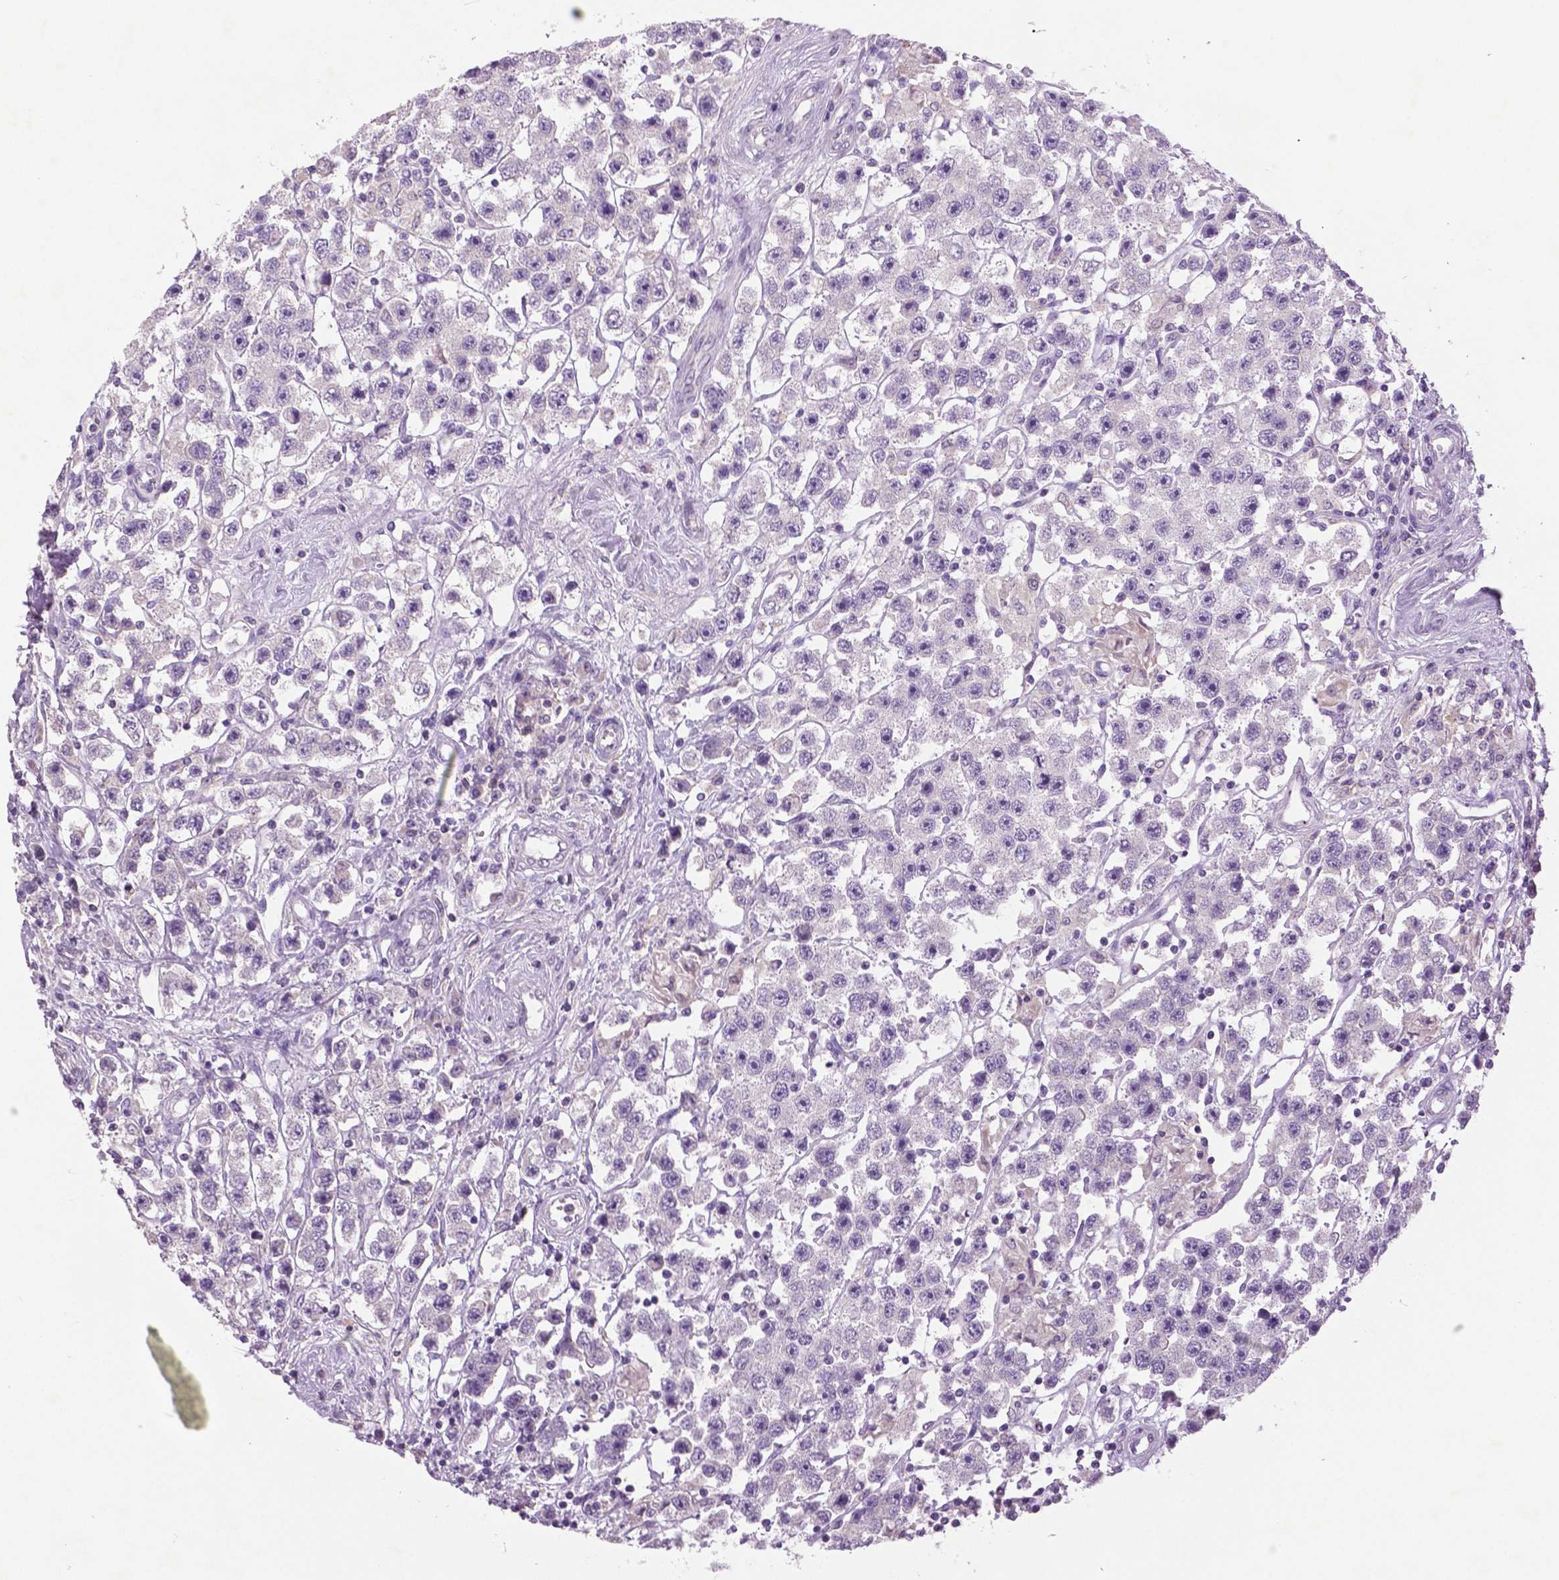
{"staining": {"intensity": "negative", "quantity": "none", "location": "none"}, "tissue": "testis cancer", "cell_type": "Tumor cells", "image_type": "cancer", "snomed": [{"axis": "morphology", "description": "Seminoma, NOS"}, {"axis": "topography", "description": "Testis"}], "caption": "DAB immunohistochemical staining of seminoma (testis) demonstrates no significant positivity in tumor cells.", "gene": "DNAH12", "patient": {"sex": "male", "age": 45}}